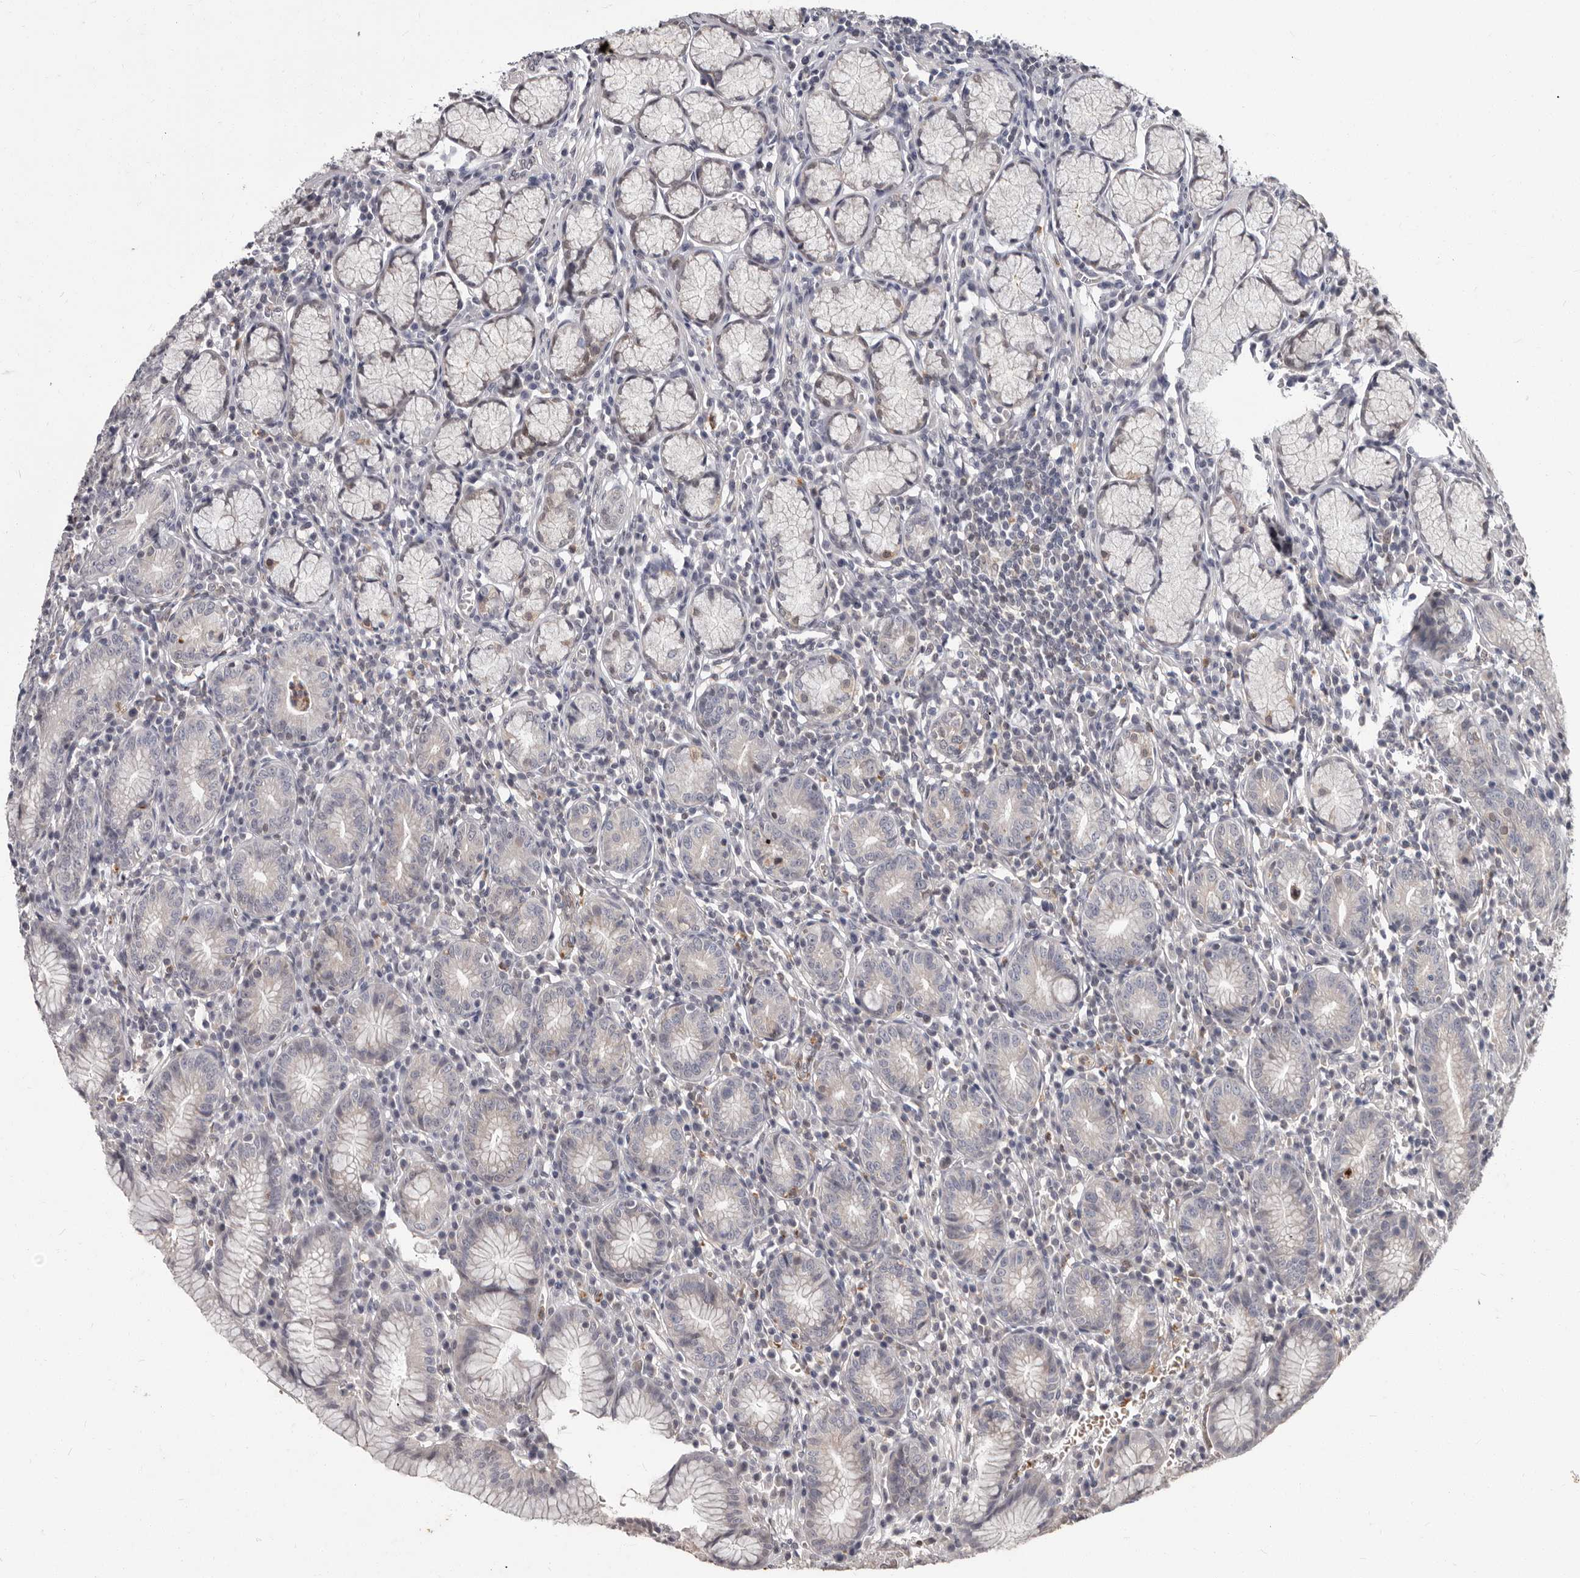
{"staining": {"intensity": "moderate", "quantity": "<25%", "location": "cytoplasmic/membranous,nuclear"}, "tissue": "stomach", "cell_type": "Glandular cells", "image_type": "normal", "snomed": [{"axis": "morphology", "description": "Normal tissue, NOS"}, {"axis": "topography", "description": "Stomach"}], "caption": "Immunohistochemistry (DAB (3,3'-diaminobenzidine)) staining of benign stomach shows moderate cytoplasmic/membranous,nuclear protein positivity in approximately <25% of glandular cells.", "gene": "ACLY", "patient": {"sex": "male", "age": 55}}